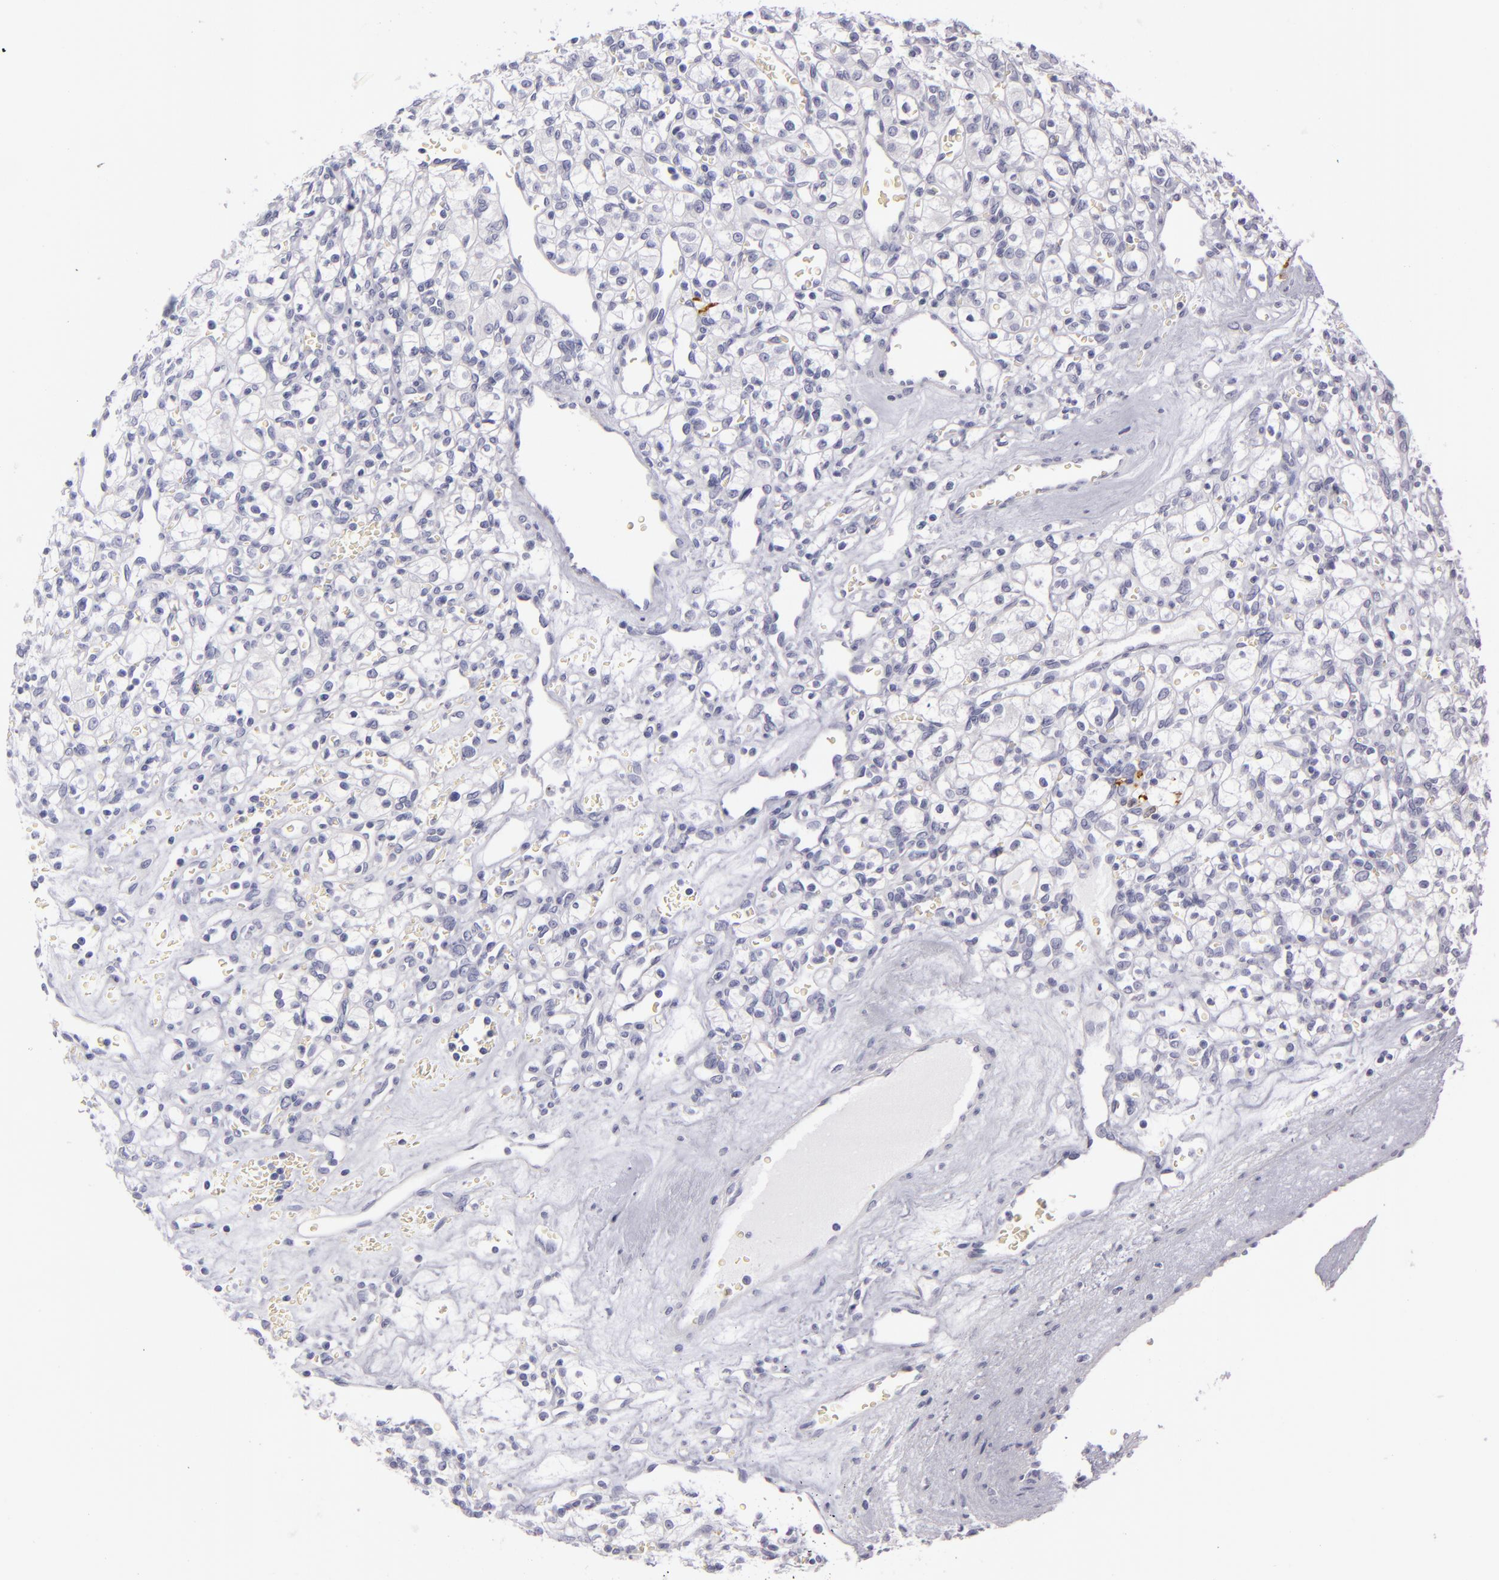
{"staining": {"intensity": "negative", "quantity": "none", "location": "none"}, "tissue": "renal cancer", "cell_type": "Tumor cells", "image_type": "cancer", "snomed": [{"axis": "morphology", "description": "Adenocarcinoma, NOS"}, {"axis": "topography", "description": "Kidney"}], "caption": "The histopathology image exhibits no staining of tumor cells in renal cancer. The staining was performed using DAB to visualize the protein expression in brown, while the nuclei were stained in blue with hematoxylin (Magnification: 20x).", "gene": "CD207", "patient": {"sex": "female", "age": 62}}